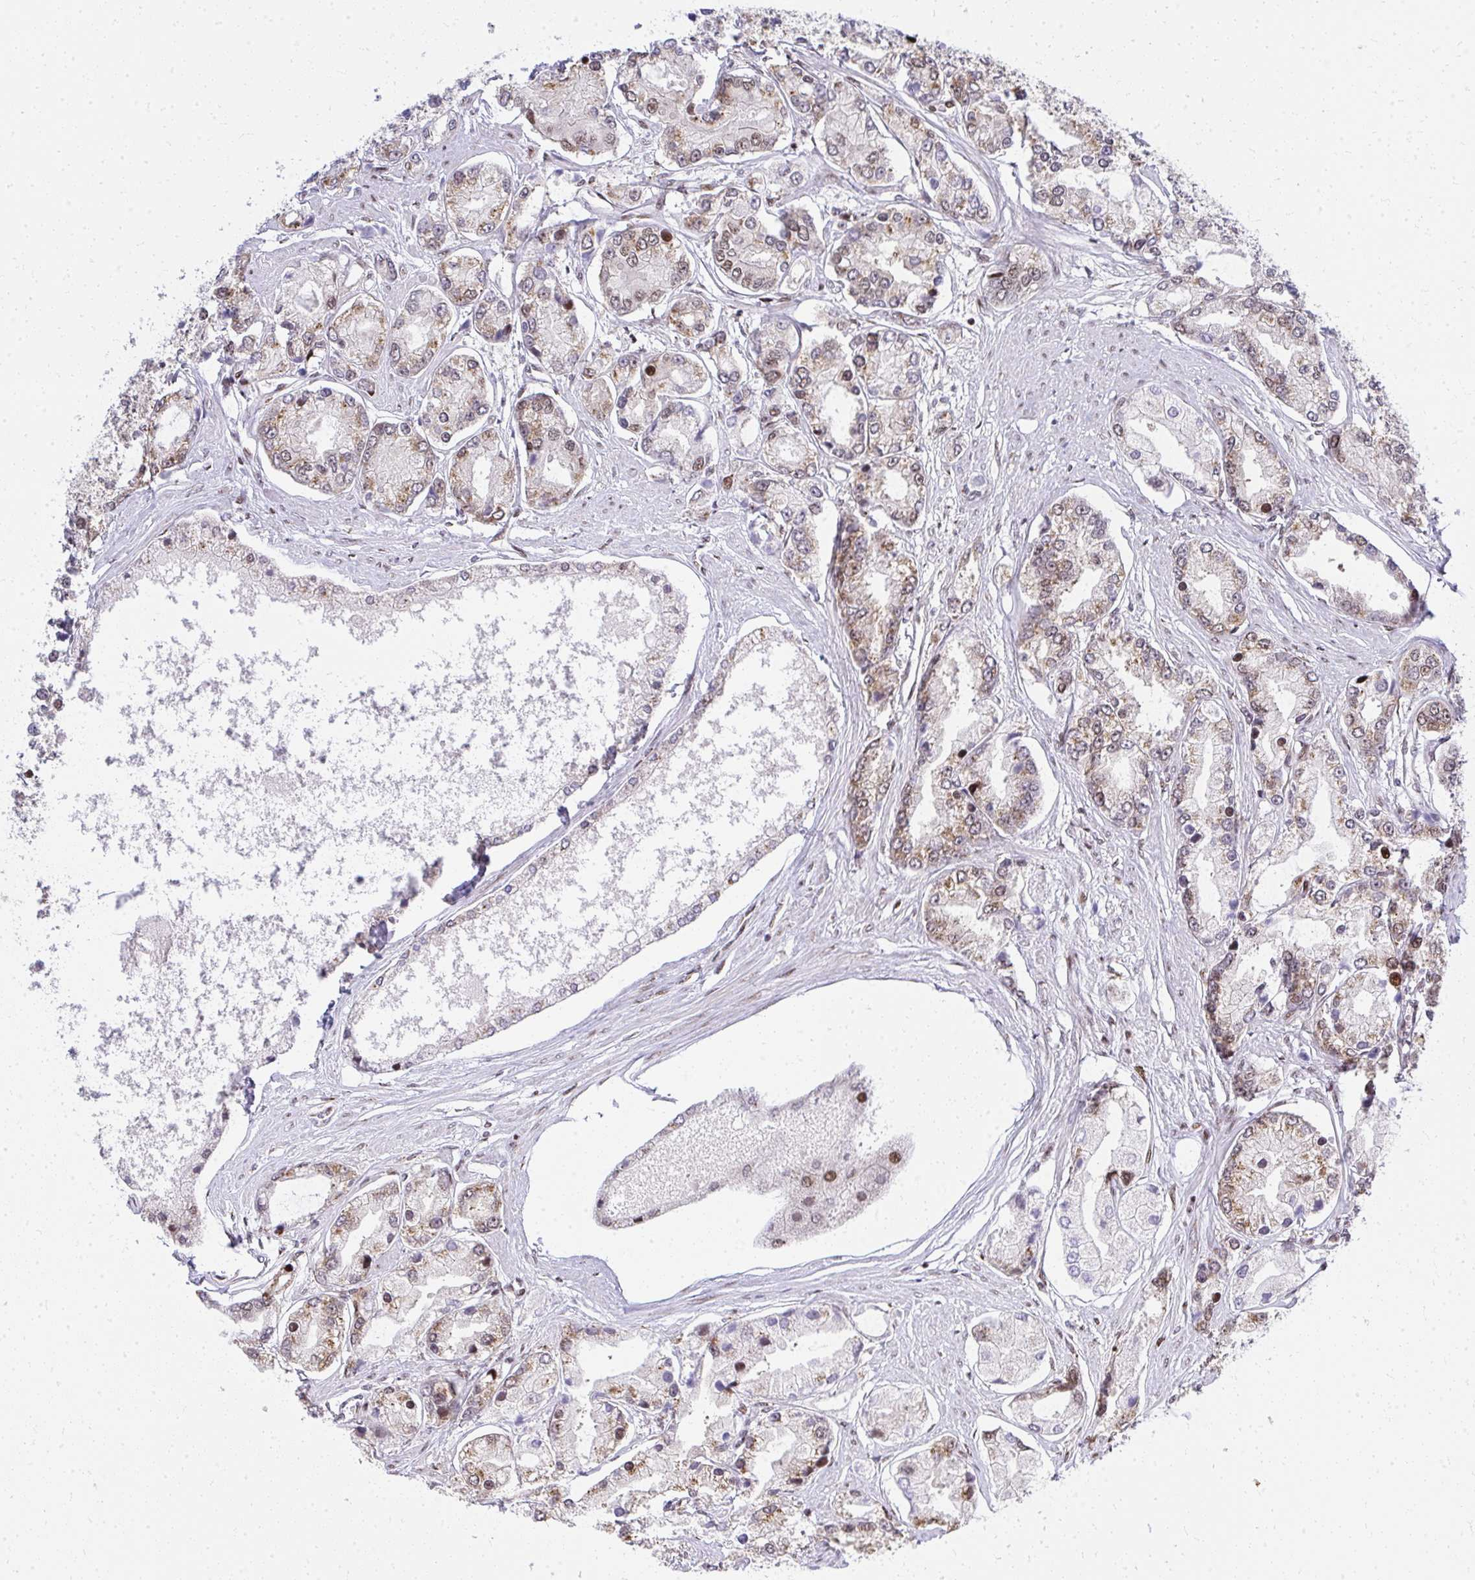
{"staining": {"intensity": "moderate", "quantity": ">75%", "location": "cytoplasmic/membranous,nuclear"}, "tissue": "prostate cancer", "cell_type": "Tumor cells", "image_type": "cancer", "snomed": [{"axis": "morphology", "description": "Adenocarcinoma, High grade"}, {"axis": "topography", "description": "Prostate"}], "caption": "Moderate cytoplasmic/membranous and nuclear expression for a protein is present in about >75% of tumor cells of high-grade adenocarcinoma (prostate) using immunohistochemistry.", "gene": "PIGY", "patient": {"sex": "male", "age": 66}}